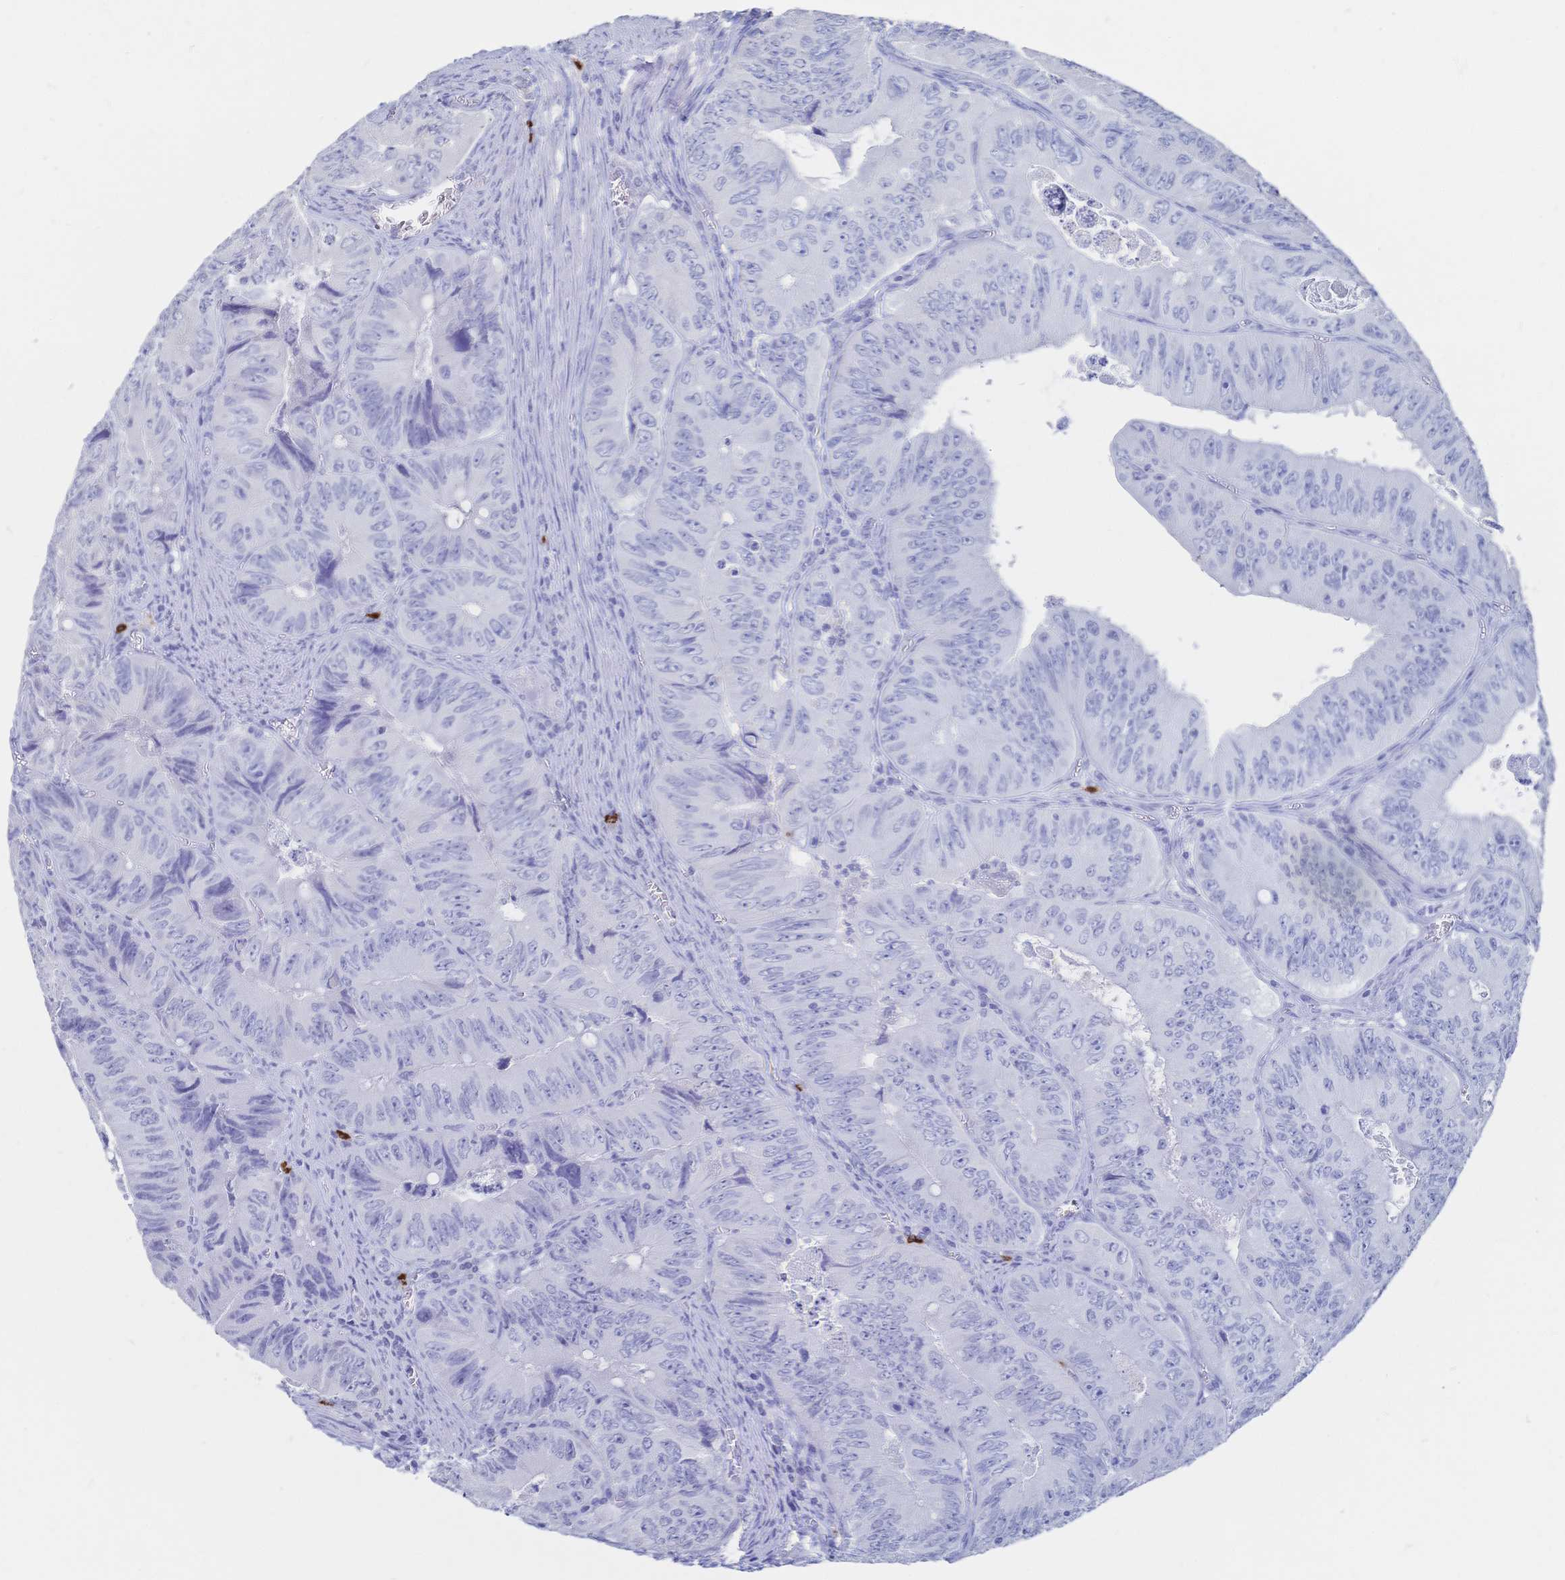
{"staining": {"intensity": "negative", "quantity": "none", "location": "none"}, "tissue": "colorectal cancer", "cell_type": "Tumor cells", "image_type": "cancer", "snomed": [{"axis": "morphology", "description": "Adenocarcinoma, NOS"}, {"axis": "topography", "description": "Colon"}], "caption": "Human adenocarcinoma (colorectal) stained for a protein using IHC displays no expression in tumor cells.", "gene": "IL2RB", "patient": {"sex": "female", "age": 84}}